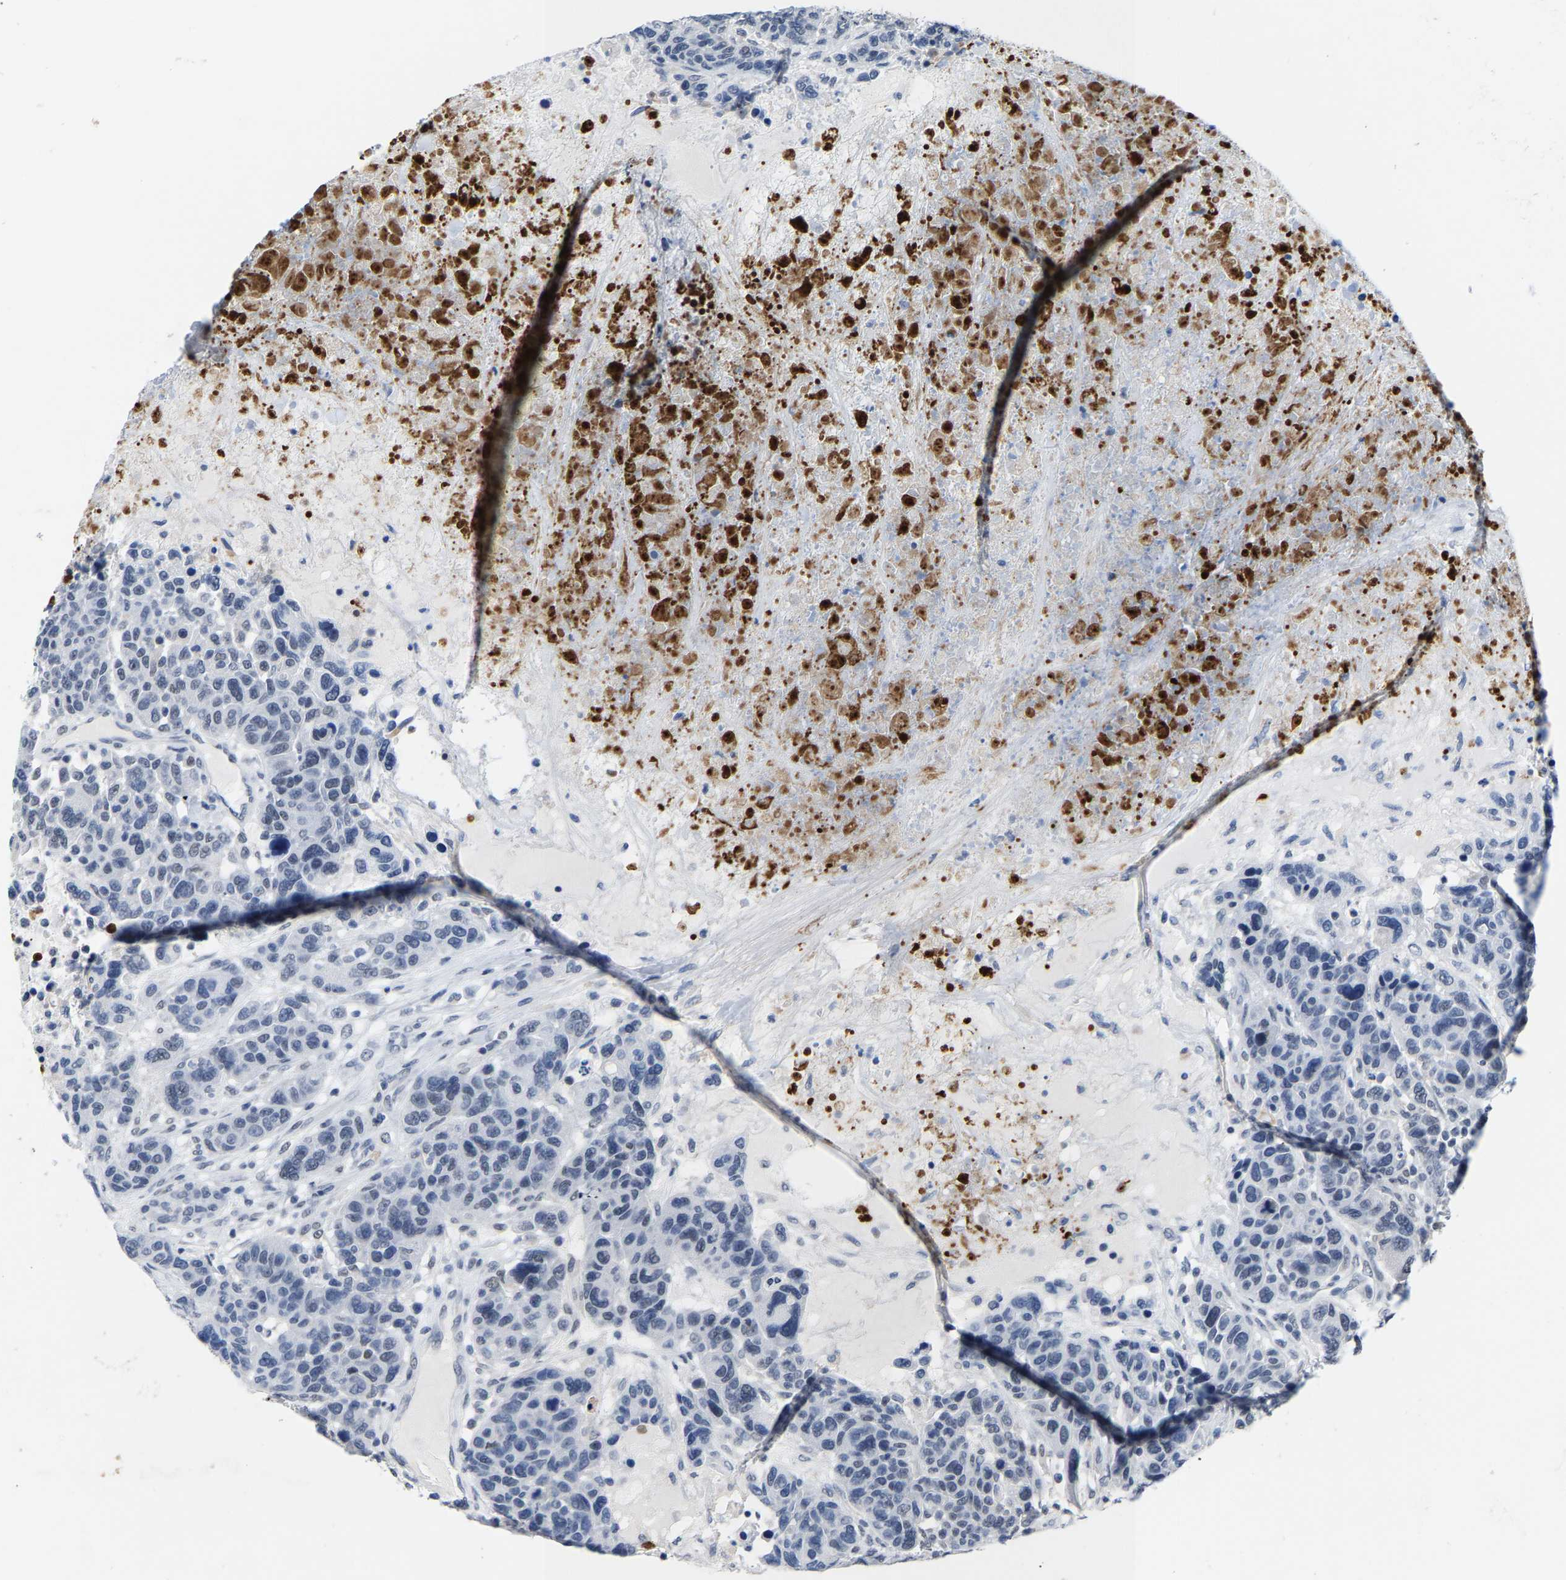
{"staining": {"intensity": "negative", "quantity": "none", "location": "none"}, "tissue": "breast cancer", "cell_type": "Tumor cells", "image_type": "cancer", "snomed": [{"axis": "morphology", "description": "Duct carcinoma"}, {"axis": "topography", "description": "Breast"}], "caption": "Image shows no protein staining in tumor cells of breast cancer (intraductal carcinoma) tissue. Nuclei are stained in blue.", "gene": "SETD1B", "patient": {"sex": "female", "age": 37}}